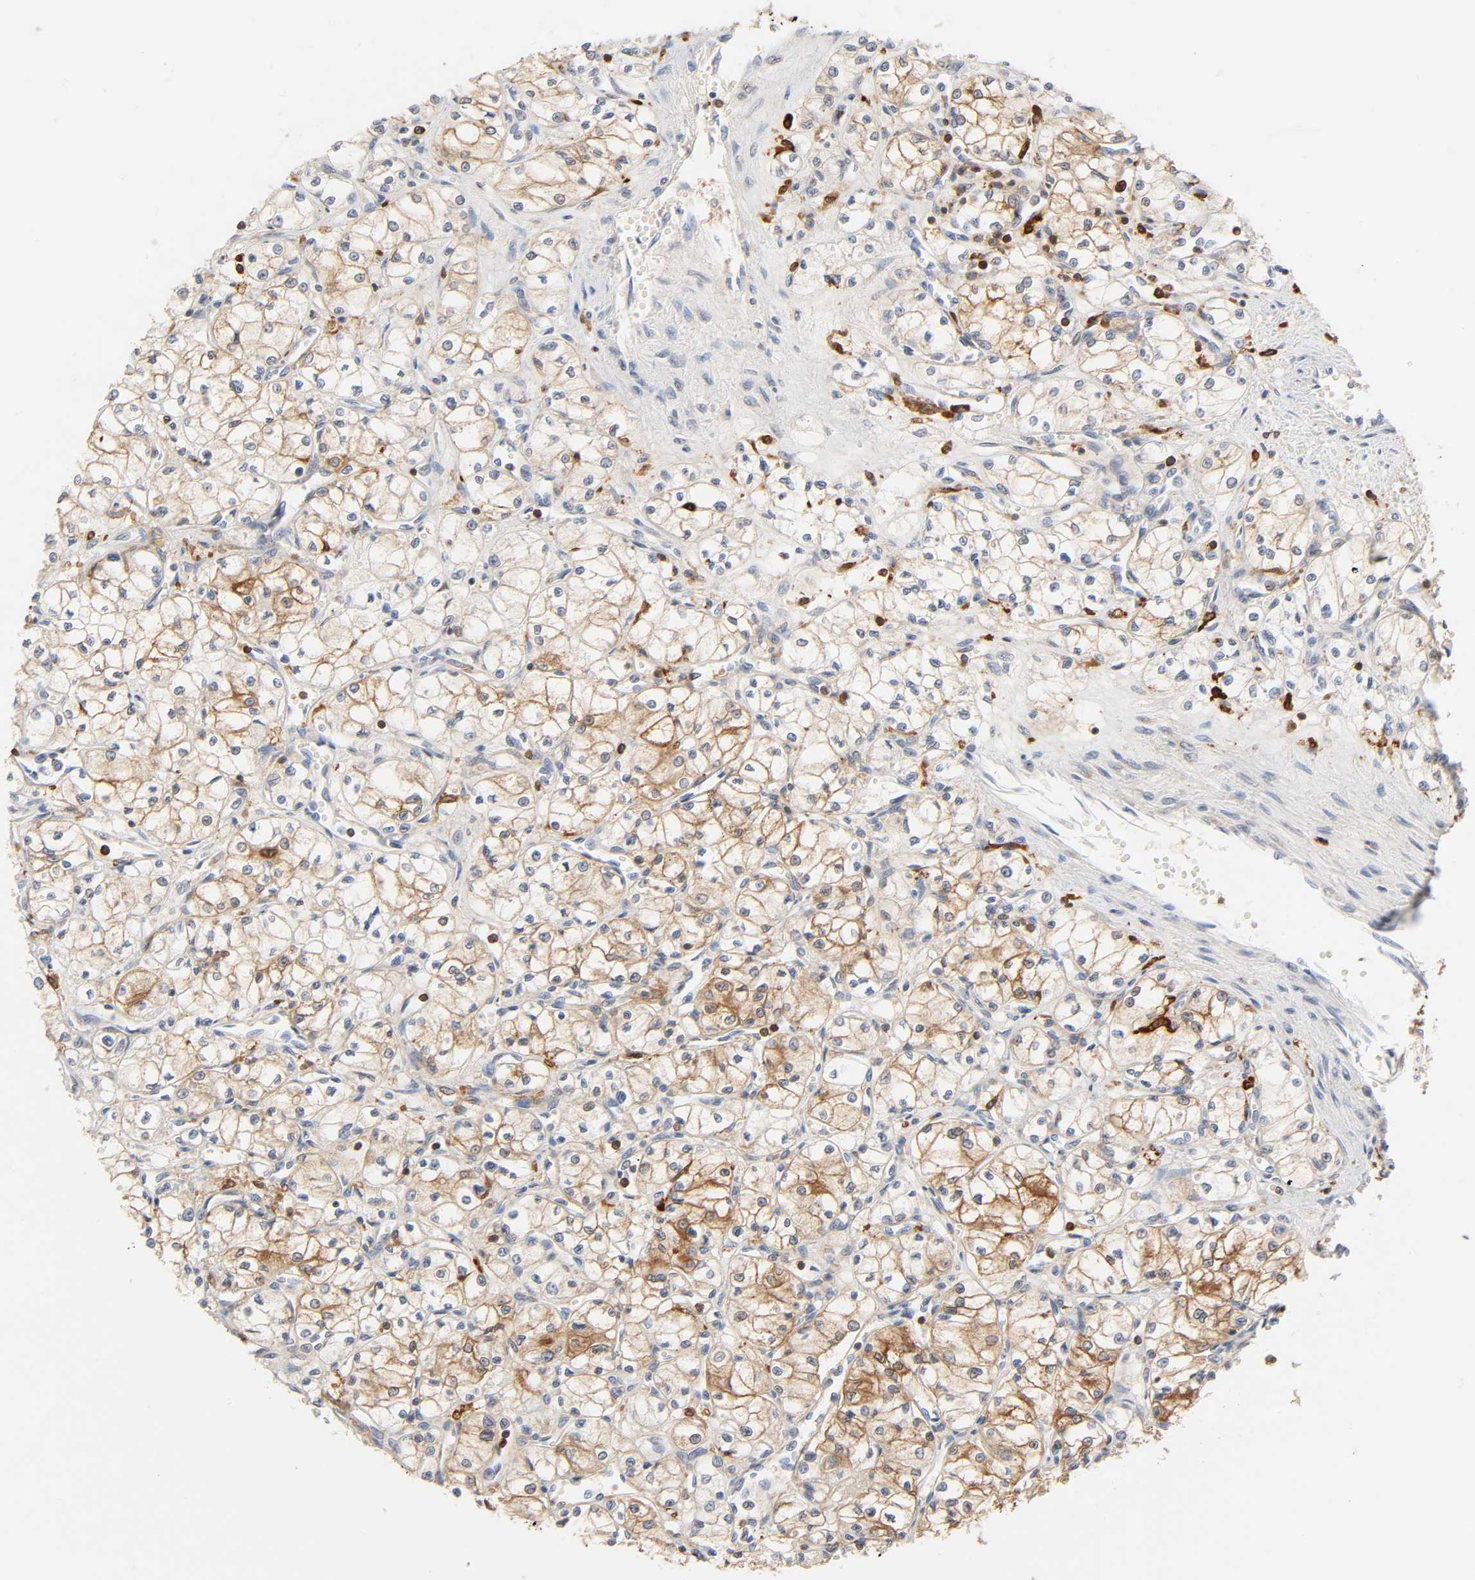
{"staining": {"intensity": "moderate", "quantity": "25%-75%", "location": "cytoplasmic/membranous"}, "tissue": "renal cancer", "cell_type": "Tumor cells", "image_type": "cancer", "snomed": [{"axis": "morphology", "description": "Normal tissue, NOS"}, {"axis": "morphology", "description": "Adenocarcinoma, NOS"}, {"axis": "topography", "description": "Kidney"}], "caption": "Immunohistochemical staining of adenocarcinoma (renal) exhibits moderate cytoplasmic/membranous protein staining in about 25%-75% of tumor cells.", "gene": "BIN1", "patient": {"sex": "male", "age": 59}}